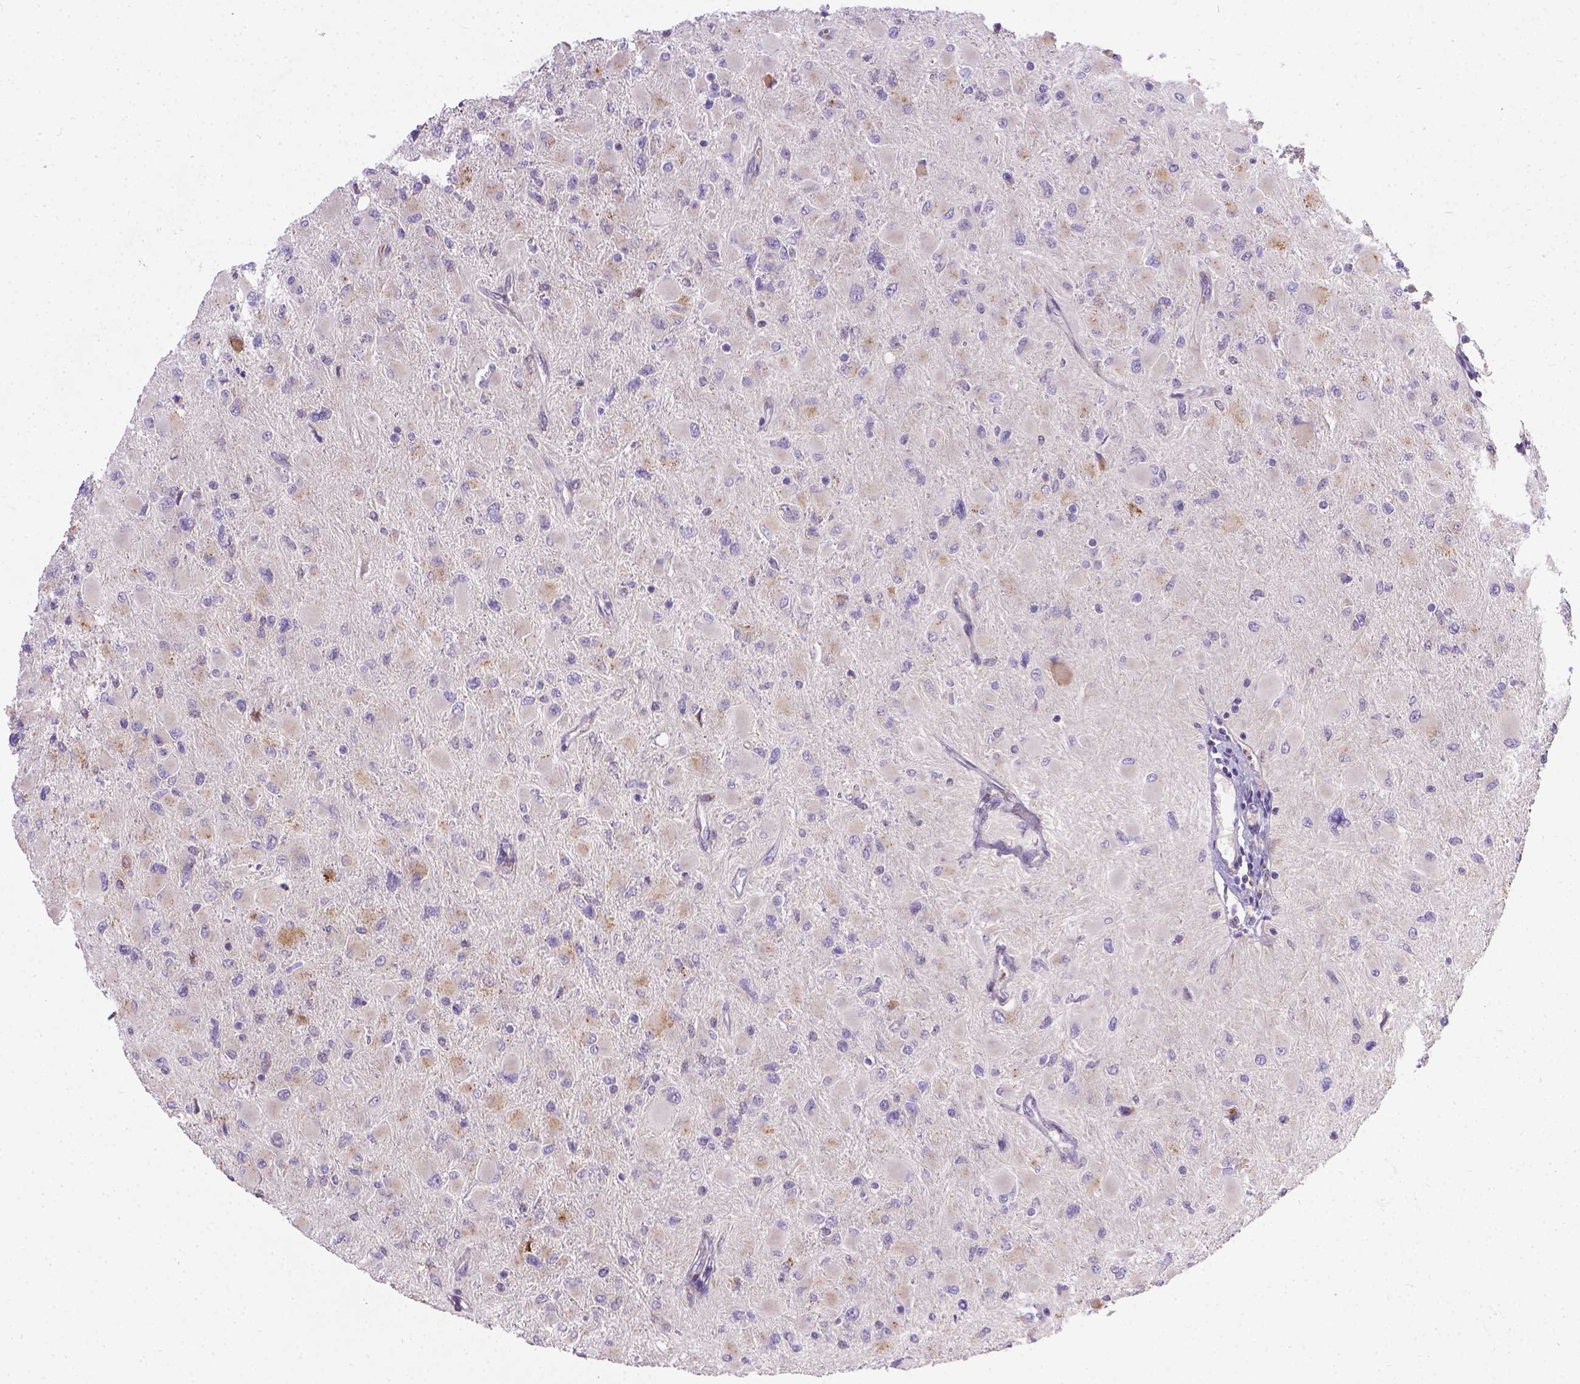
{"staining": {"intensity": "negative", "quantity": "none", "location": "none"}, "tissue": "glioma", "cell_type": "Tumor cells", "image_type": "cancer", "snomed": [{"axis": "morphology", "description": "Glioma, malignant, High grade"}, {"axis": "topography", "description": "Cerebral cortex"}], "caption": "Malignant glioma (high-grade) was stained to show a protein in brown. There is no significant expression in tumor cells.", "gene": "TM4SF18", "patient": {"sex": "female", "age": 36}}